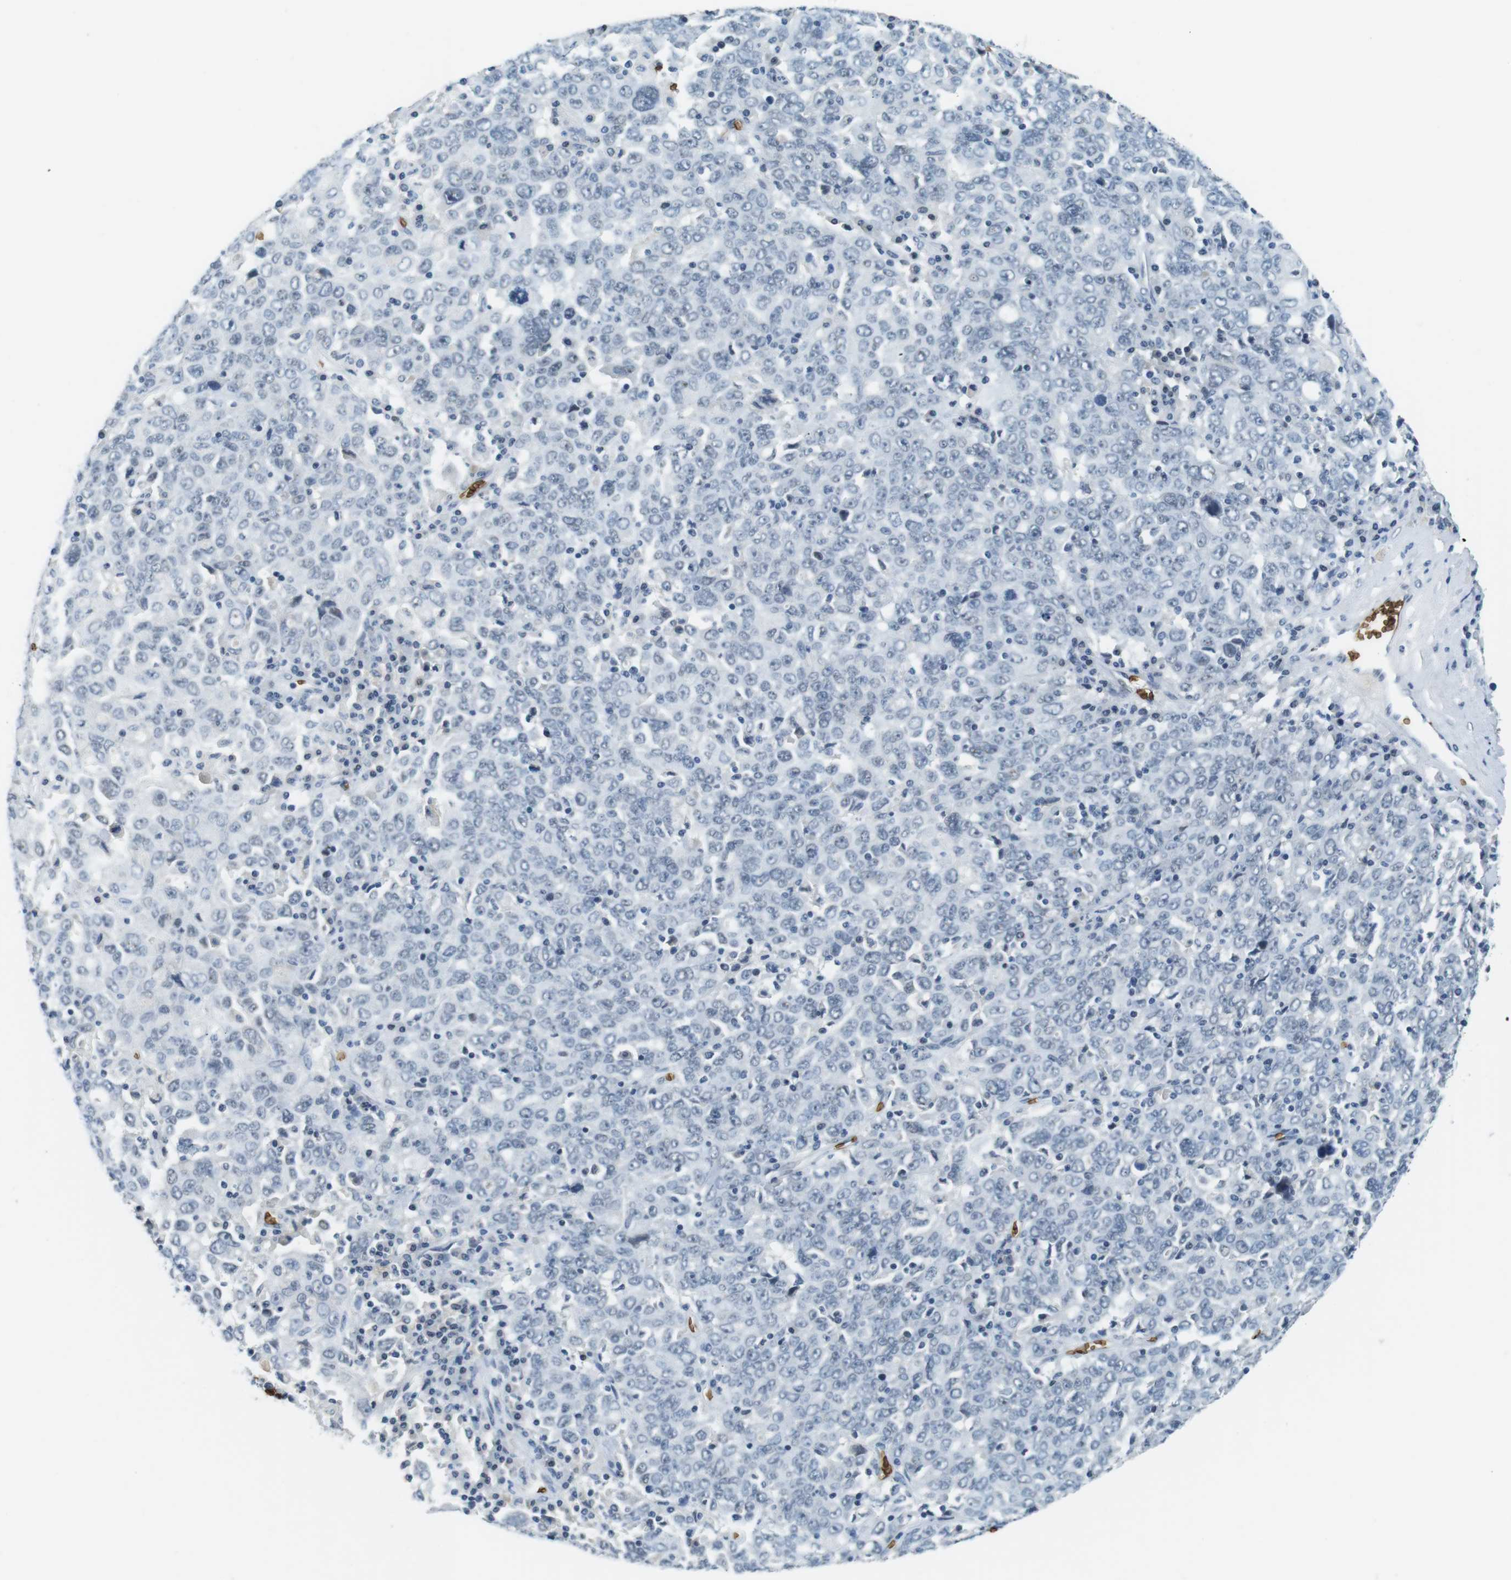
{"staining": {"intensity": "negative", "quantity": "none", "location": "none"}, "tissue": "ovarian cancer", "cell_type": "Tumor cells", "image_type": "cancer", "snomed": [{"axis": "morphology", "description": "Carcinoma, endometroid"}, {"axis": "topography", "description": "Ovary"}], "caption": "Tumor cells are negative for brown protein staining in endometroid carcinoma (ovarian).", "gene": "SLC4A1", "patient": {"sex": "female", "age": 62}}